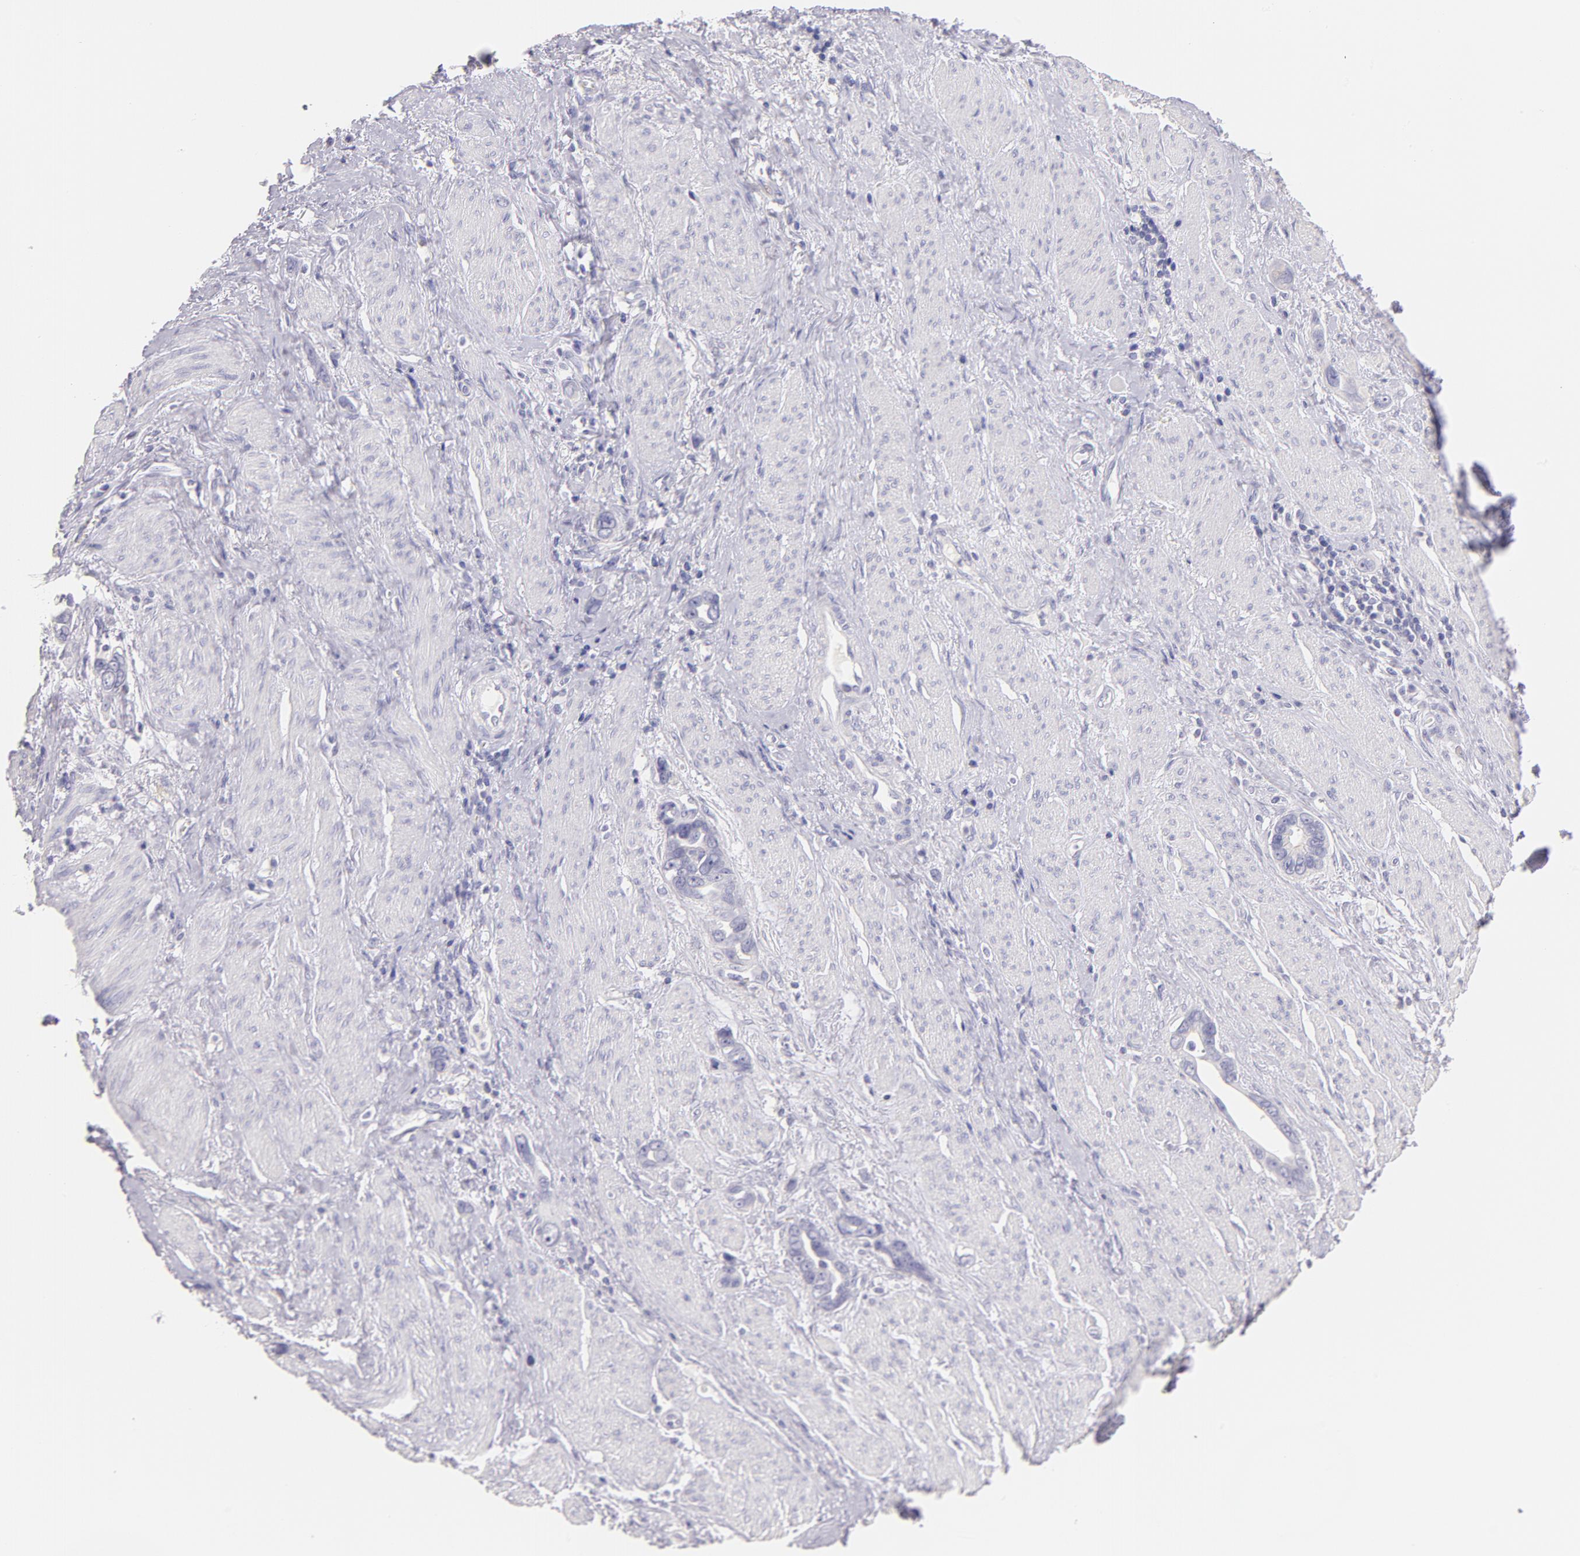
{"staining": {"intensity": "negative", "quantity": "none", "location": "none"}, "tissue": "stomach cancer", "cell_type": "Tumor cells", "image_type": "cancer", "snomed": [{"axis": "morphology", "description": "Adenocarcinoma, NOS"}, {"axis": "topography", "description": "Stomach"}], "caption": "An IHC image of stomach adenocarcinoma is shown. There is no staining in tumor cells of stomach adenocarcinoma. (Brightfield microscopy of DAB immunohistochemistry (IHC) at high magnification).", "gene": "CD44", "patient": {"sex": "male", "age": 78}}